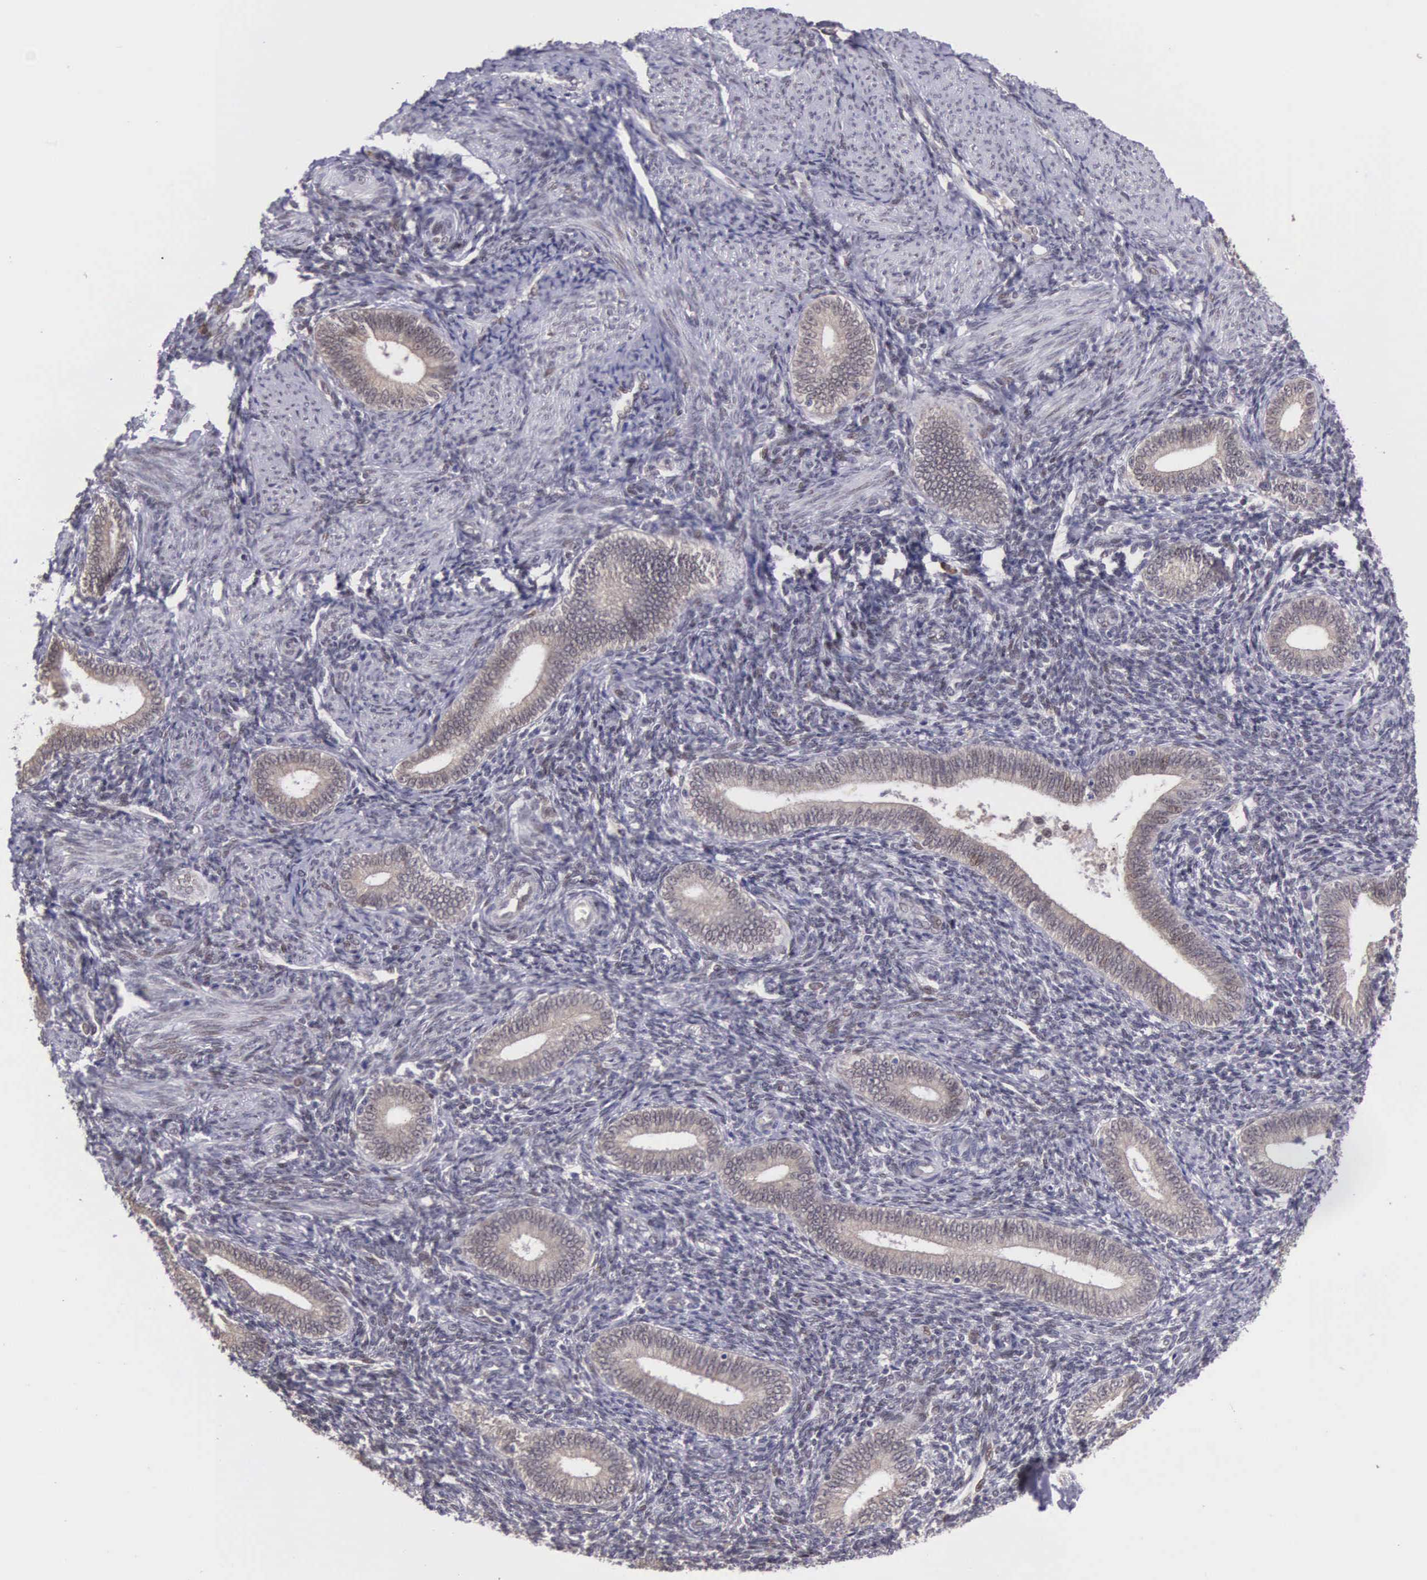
{"staining": {"intensity": "negative", "quantity": "none", "location": "none"}, "tissue": "endometrium", "cell_type": "Cells in endometrial stroma", "image_type": "normal", "snomed": [{"axis": "morphology", "description": "Normal tissue, NOS"}, {"axis": "topography", "description": "Endometrium"}], "caption": "IHC photomicrograph of normal endometrium stained for a protein (brown), which shows no expression in cells in endometrial stroma. (DAB (3,3'-diaminobenzidine) immunohistochemistry (IHC), high magnification).", "gene": "SLC25A21", "patient": {"sex": "female", "age": 35}}